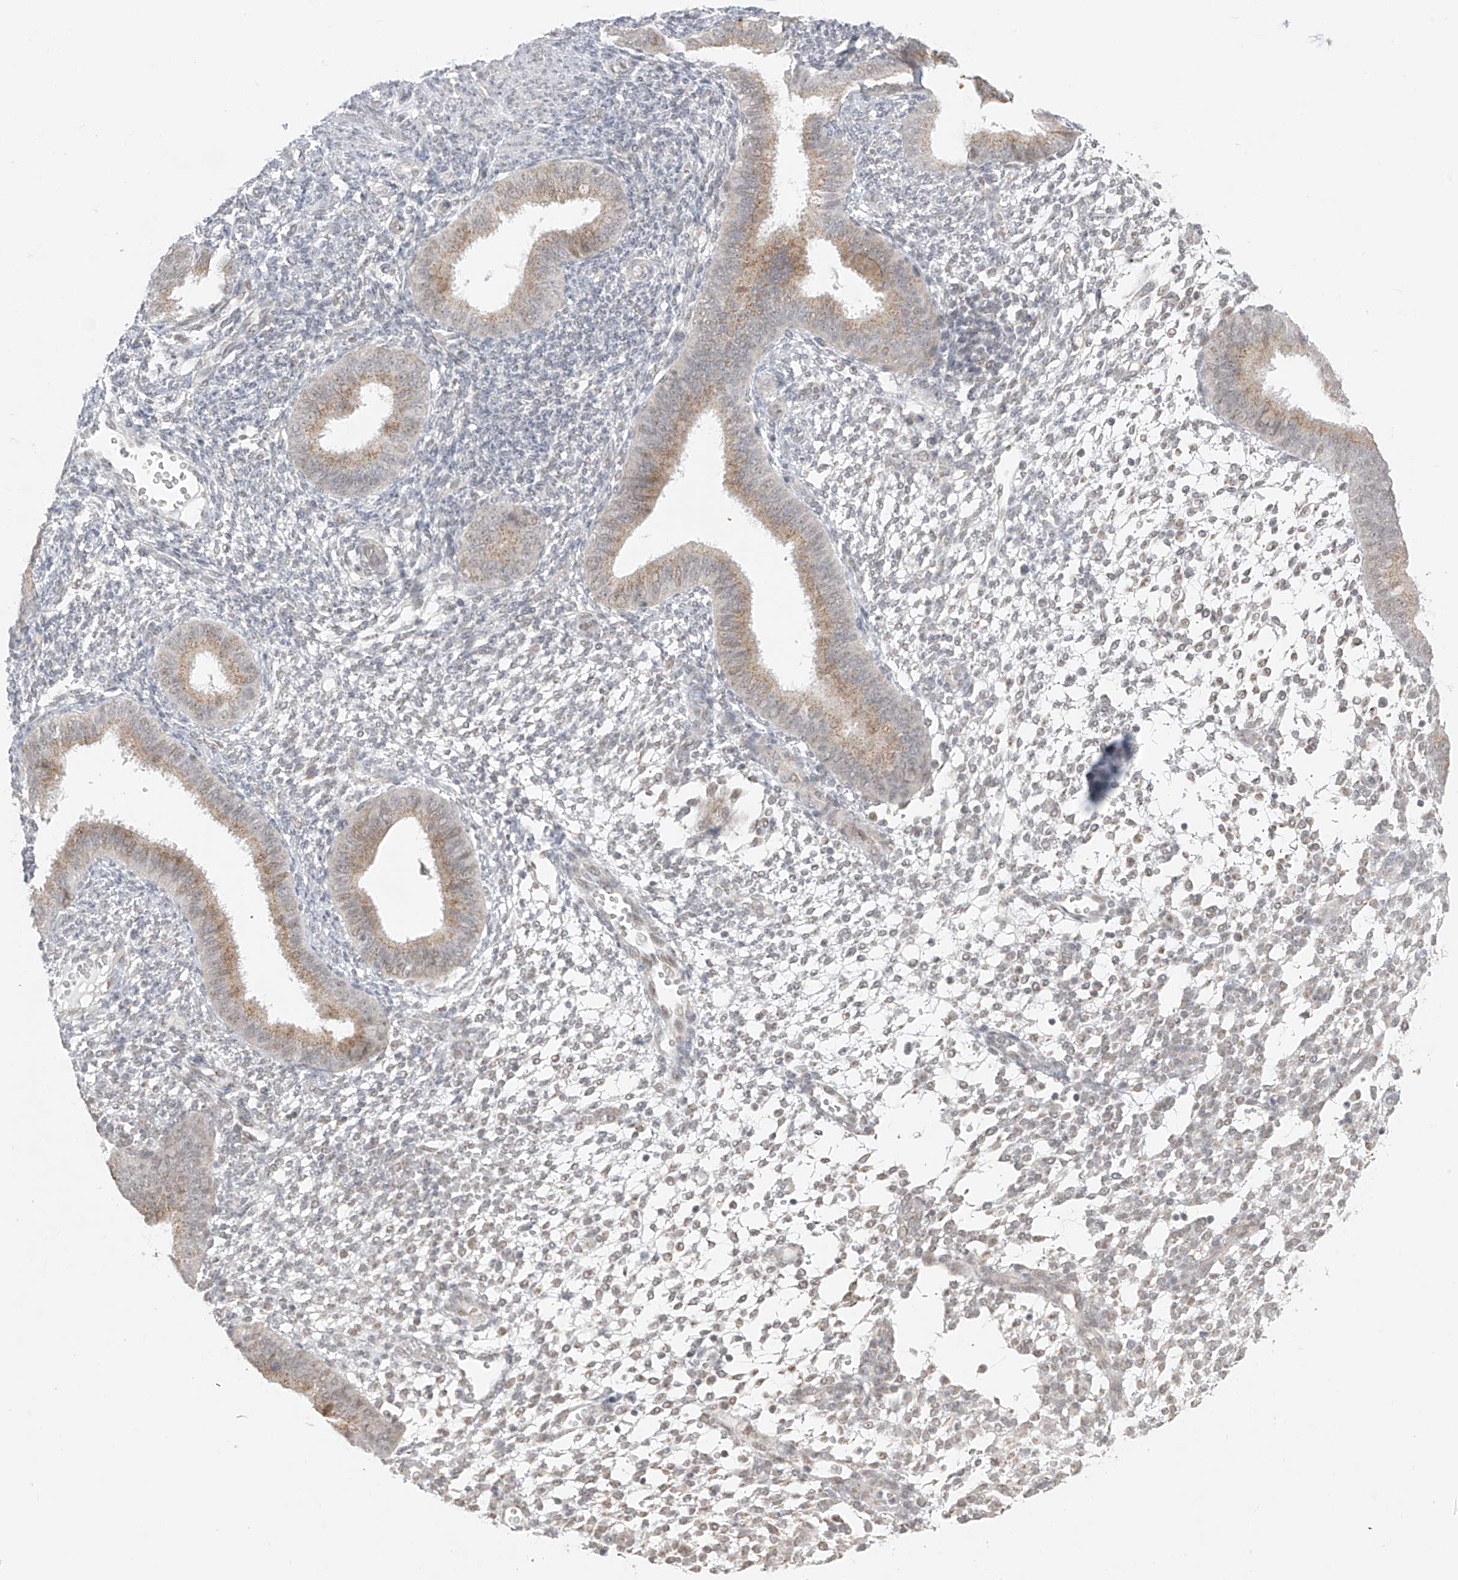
{"staining": {"intensity": "weak", "quantity": "<25%", "location": "cytoplasmic/membranous,nuclear"}, "tissue": "endometrium", "cell_type": "Cells in endometrial stroma", "image_type": "normal", "snomed": [{"axis": "morphology", "description": "Normal tissue, NOS"}, {"axis": "topography", "description": "Uterus"}, {"axis": "topography", "description": "Endometrium"}], "caption": "A micrograph of endometrium stained for a protein exhibits no brown staining in cells in endometrial stroma. (Immunohistochemistry, brightfield microscopy, high magnification).", "gene": "DYRK1B", "patient": {"sex": "female", "age": 48}}